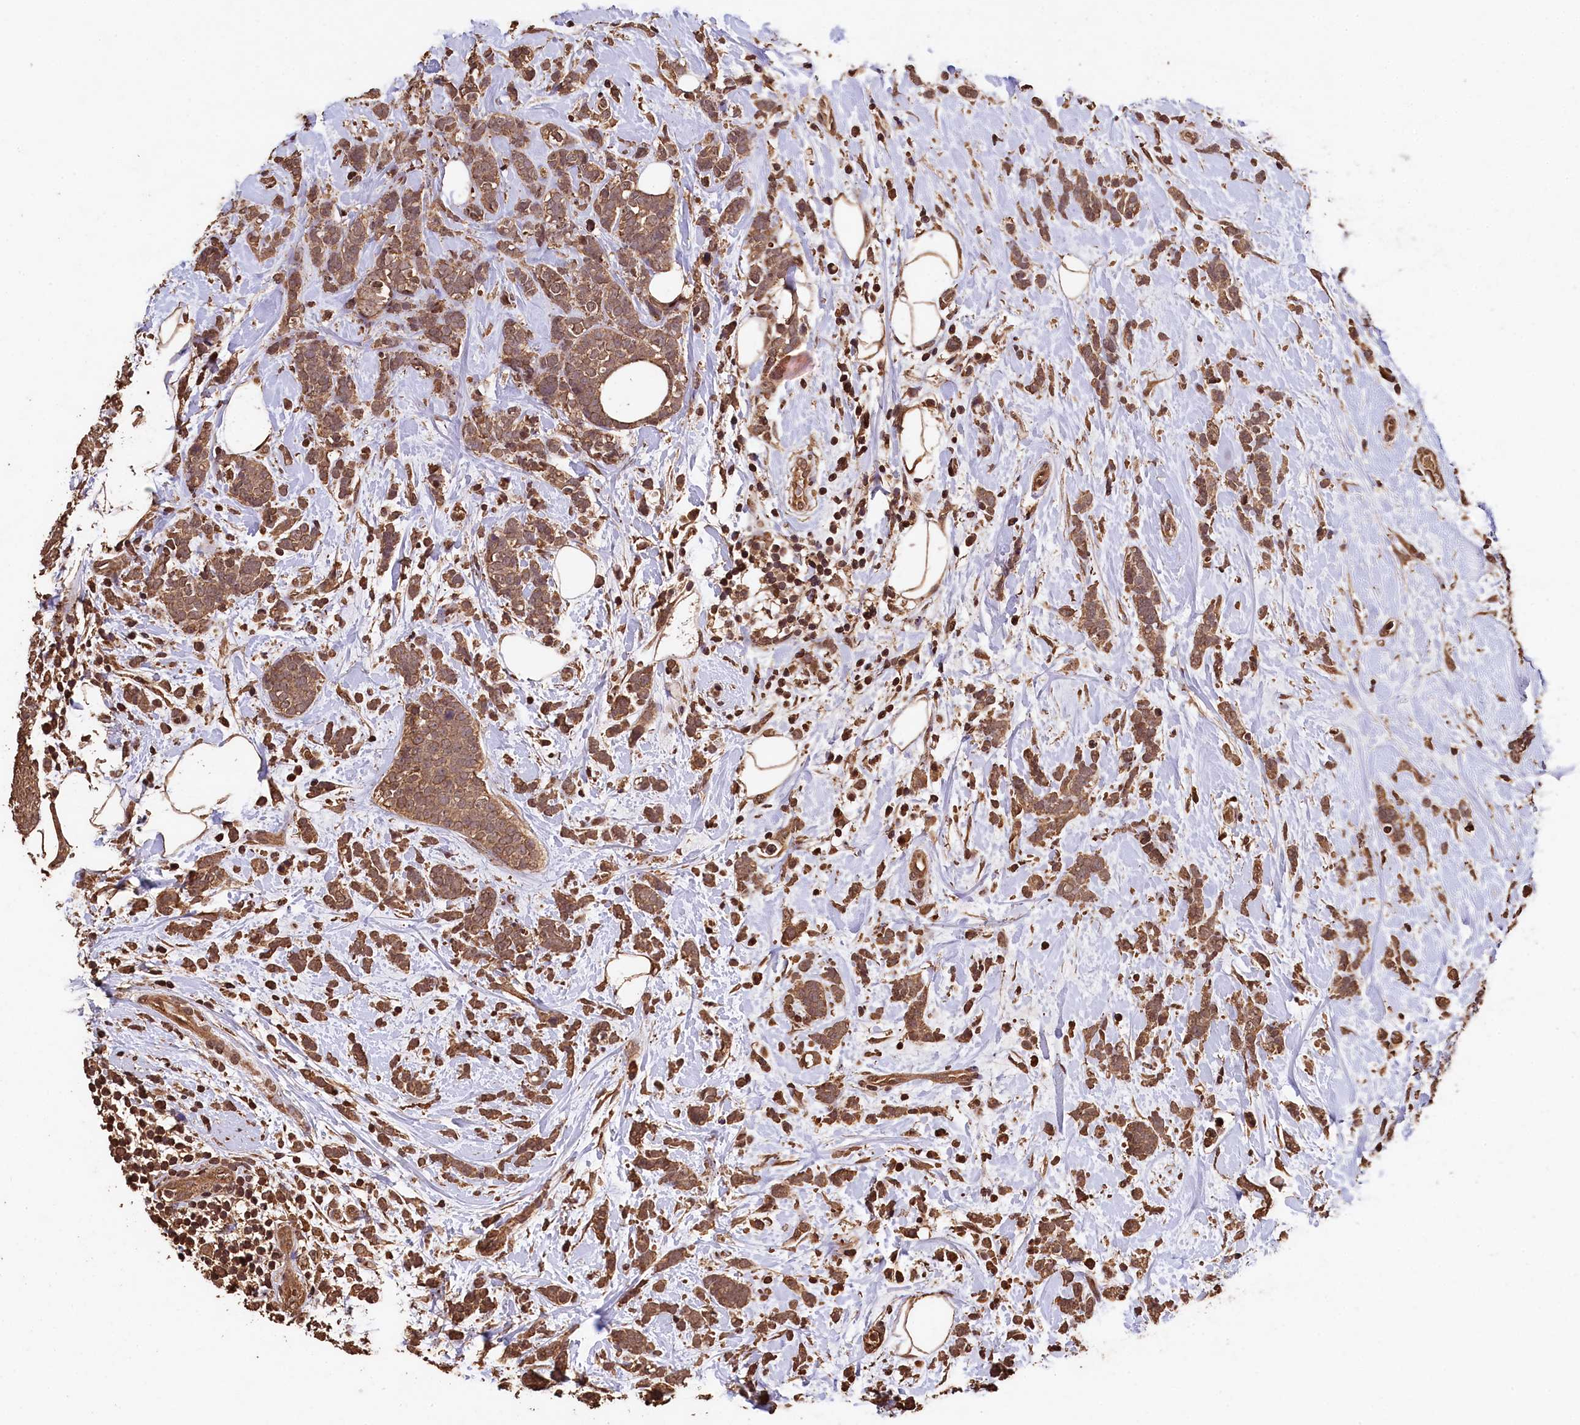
{"staining": {"intensity": "moderate", "quantity": ">75%", "location": "cytoplasmic/membranous,nuclear"}, "tissue": "breast cancer", "cell_type": "Tumor cells", "image_type": "cancer", "snomed": [{"axis": "morphology", "description": "Lobular carcinoma"}, {"axis": "topography", "description": "Breast"}], "caption": "Breast cancer stained with immunohistochemistry (IHC) displays moderate cytoplasmic/membranous and nuclear positivity in about >75% of tumor cells.", "gene": "CEP57L1", "patient": {"sex": "female", "age": 58}}